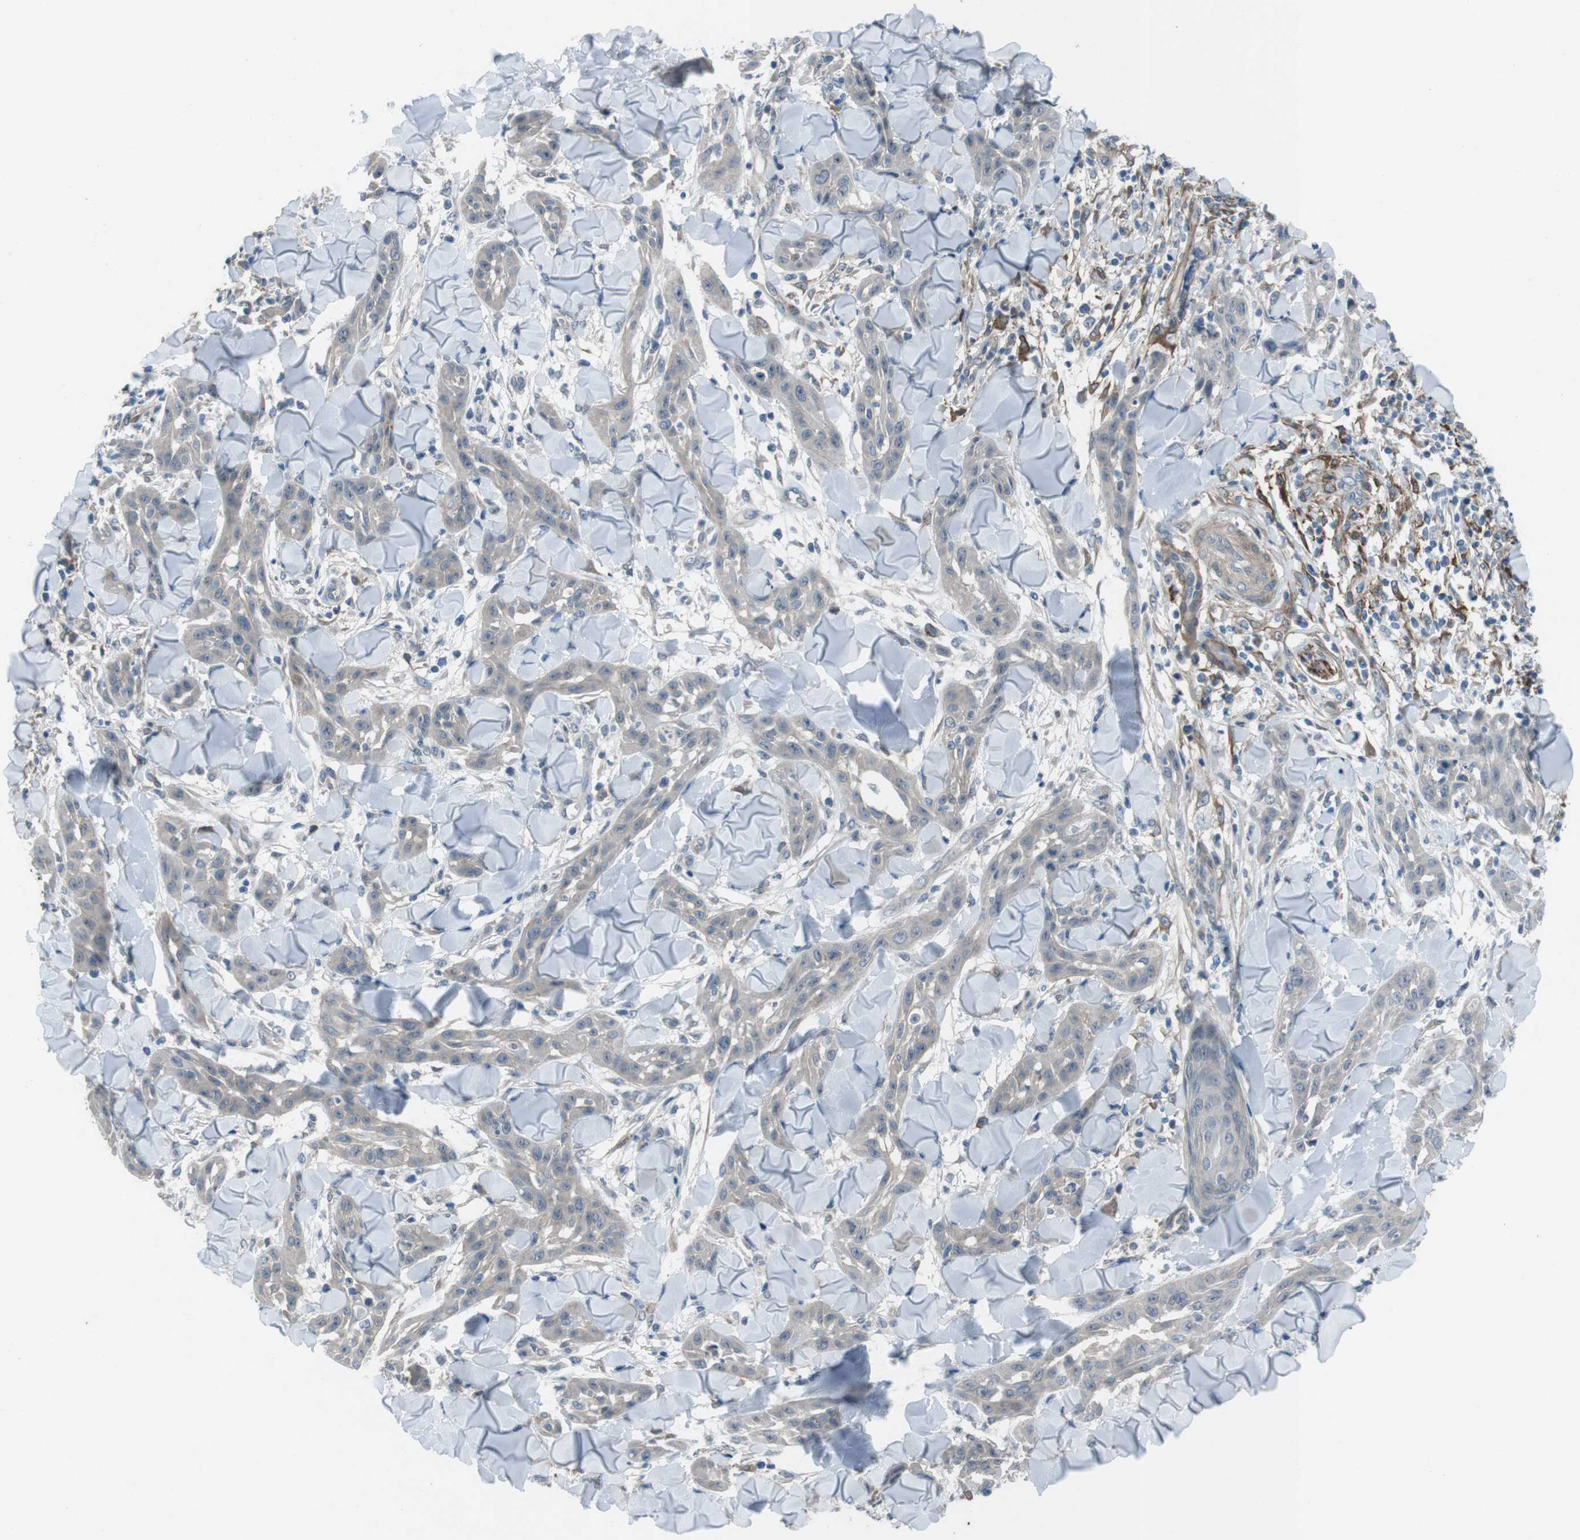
{"staining": {"intensity": "weak", "quantity": "<25%", "location": "cytoplasmic/membranous"}, "tissue": "skin cancer", "cell_type": "Tumor cells", "image_type": "cancer", "snomed": [{"axis": "morphology", "description": "Squamous cell carcinoma, NOS"}, {"axis": "topography", "description": "Skin"}], "caption": "The photomicrograph displays no significant staining in tumor cells of skin squamous cell carcinoma.", "gene": "ANK2", "patient": {"sex": "male", "age": 24}}